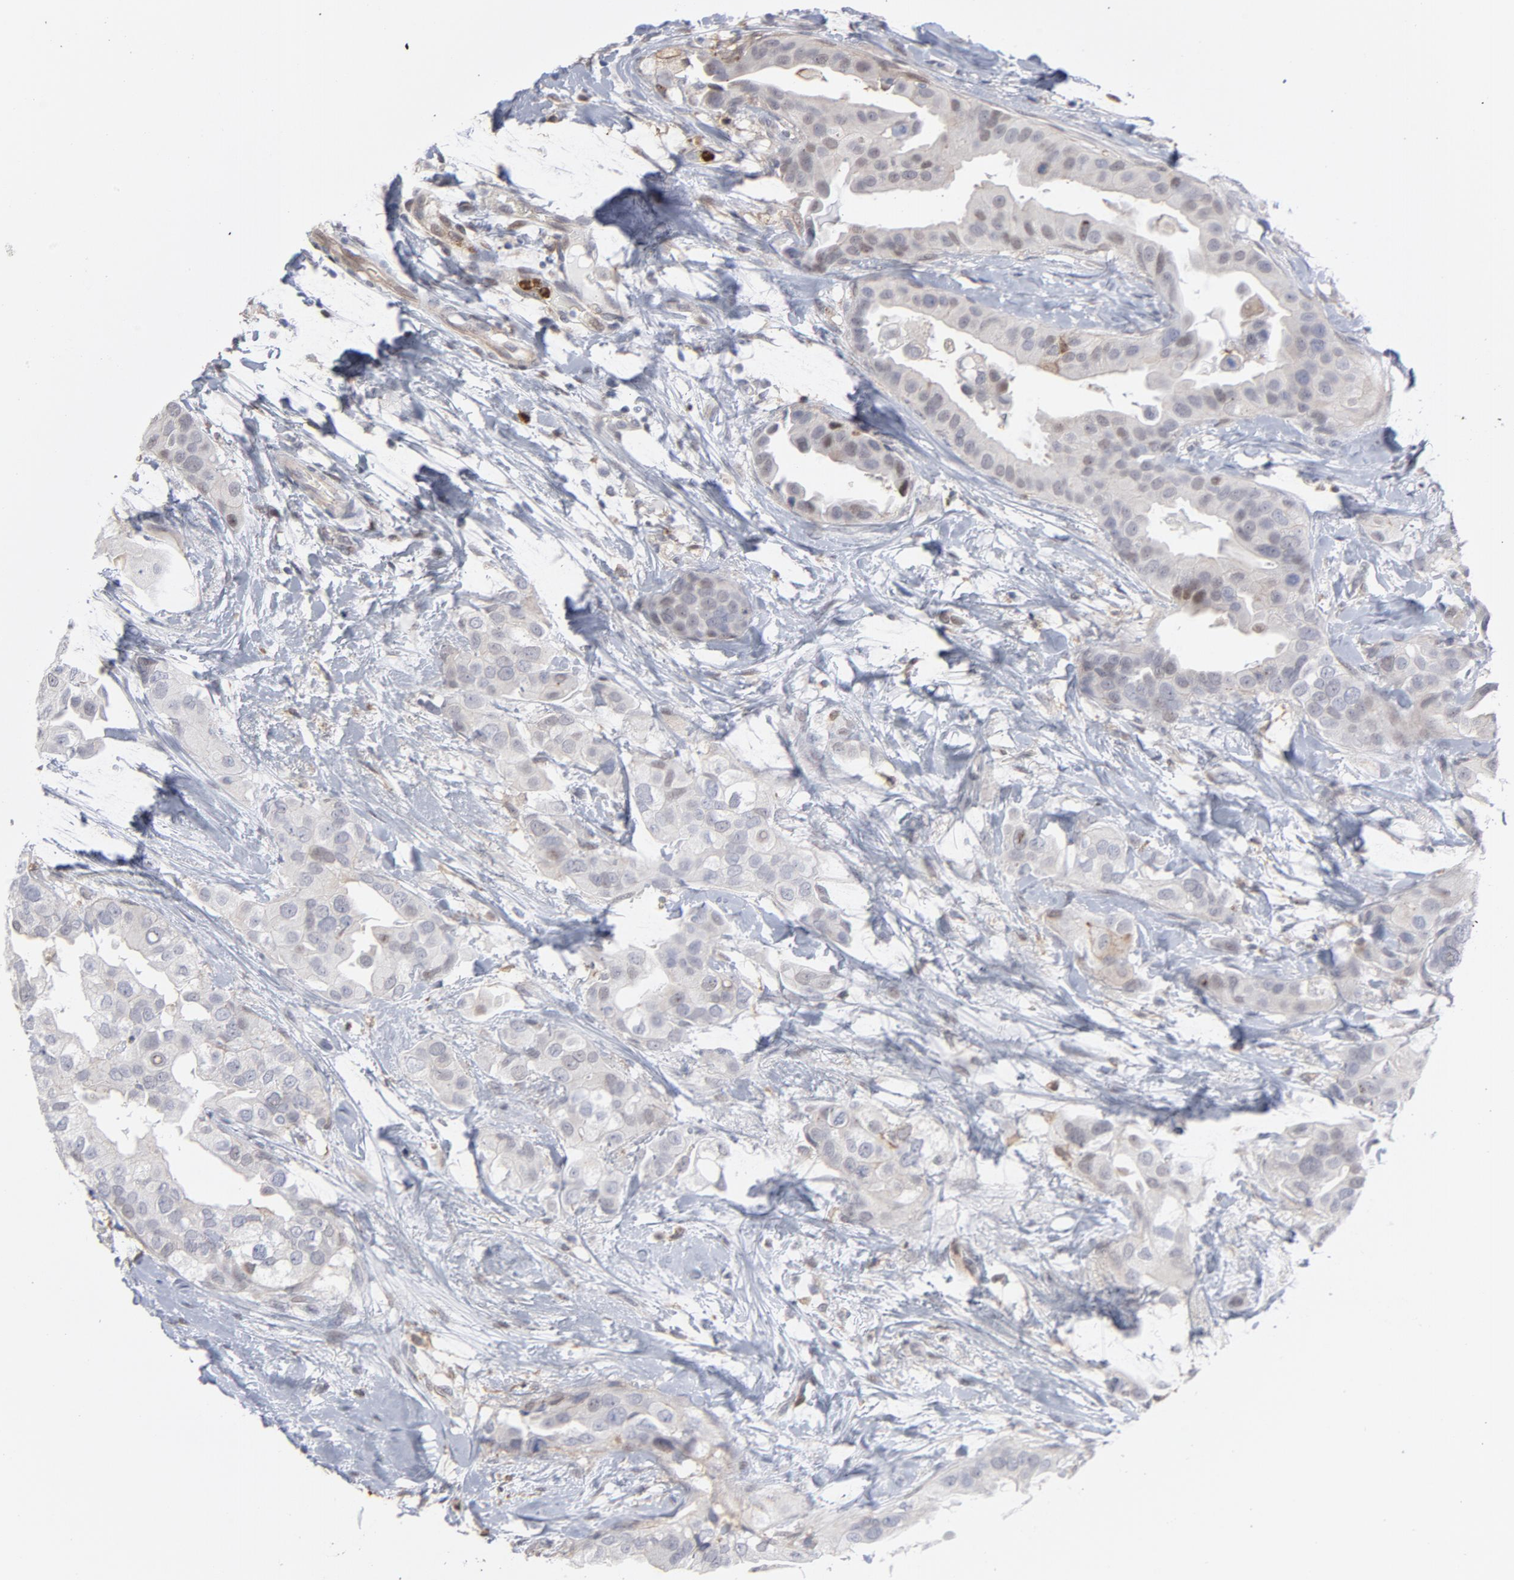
{"staining": {"intensity": "weak", "quantity": ">75%", "location": "cytoplasmic/membranous,nuclear"}, "tissue": "breast cancer", "cell_type": "Tumor cells", "image_type": "cancer", "snomed": [{"axis": "morphology", "description": "Duct carcinoma"}, {"axis": "topography", "description": "Breast"}], "caption": "Protein analysis of breast cancer (invasive ductal carcinoma) tissue displays weak cytoplasmic/membranous and nuclear staining in approximately >75% of tumor cells. Immunohistochemistry (ihc) stains the protein in brown and the nuclei are stained blue.", "gene": "PNMA1", "patient": {"sex": "female", "age": 40}}